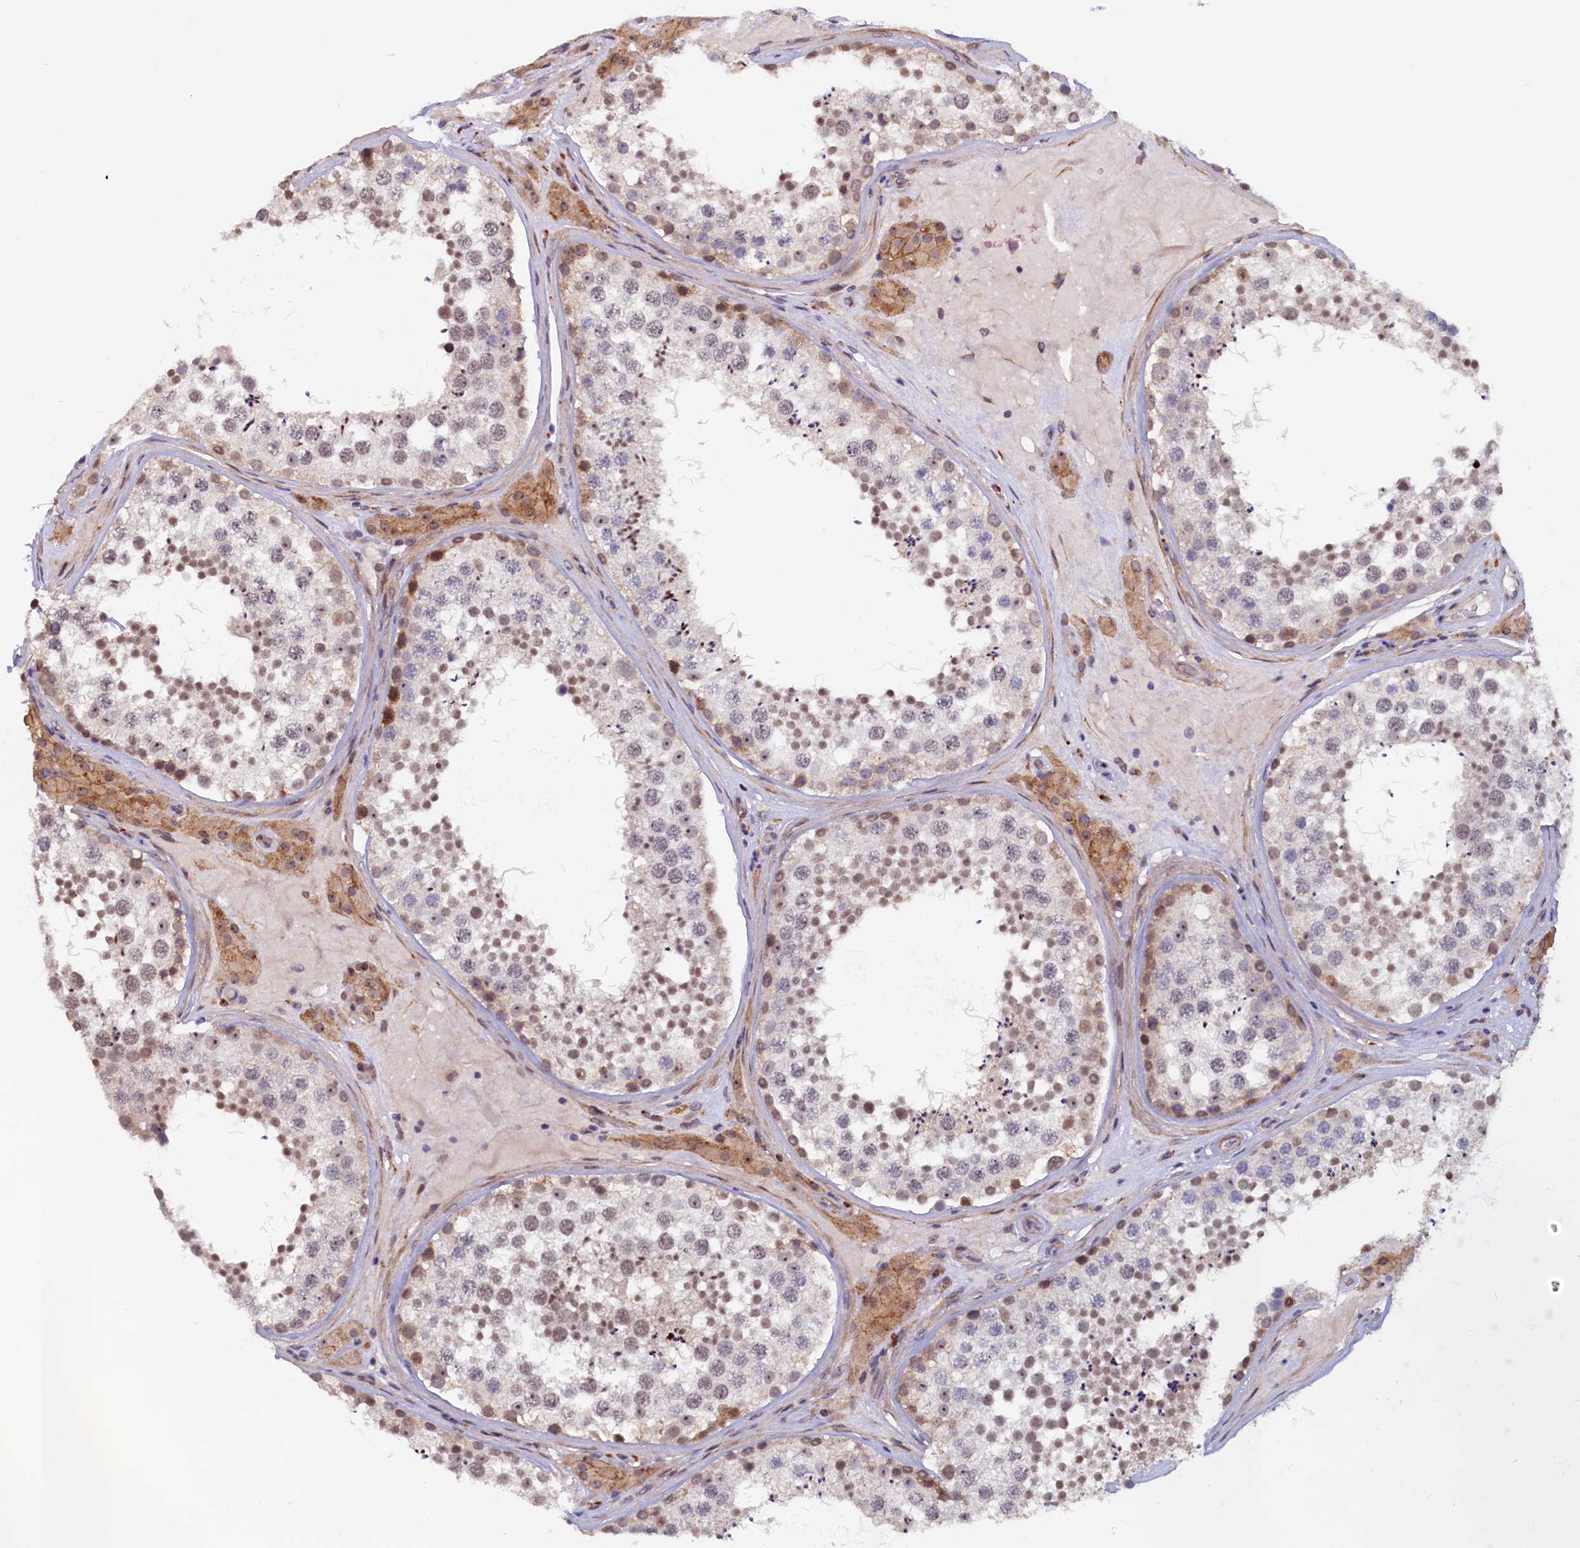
{"staining": {"intensity": "moderate", "quantity": ">75%", "location": "nuclear"}, "tissue": "testis", "cell_type": "Cells in seminiferous ducts", "image_type": "normal", "snomed": [{"axis": "morphology", "description": "Normal tissue, NOS"}, {"axis": "topography", "description": "Testis"}], "caption": "Cells in seminiferous ducts display moderate nuclear positivity in approximately >75% of cells in unremarkable testis. (DAB (3,3'-diaminobenzidine) IHC, brown staining for protein, blue staining for nuclei).", "gene": "PACSIN3", "patient": {"sex": "male", "age": 46}}